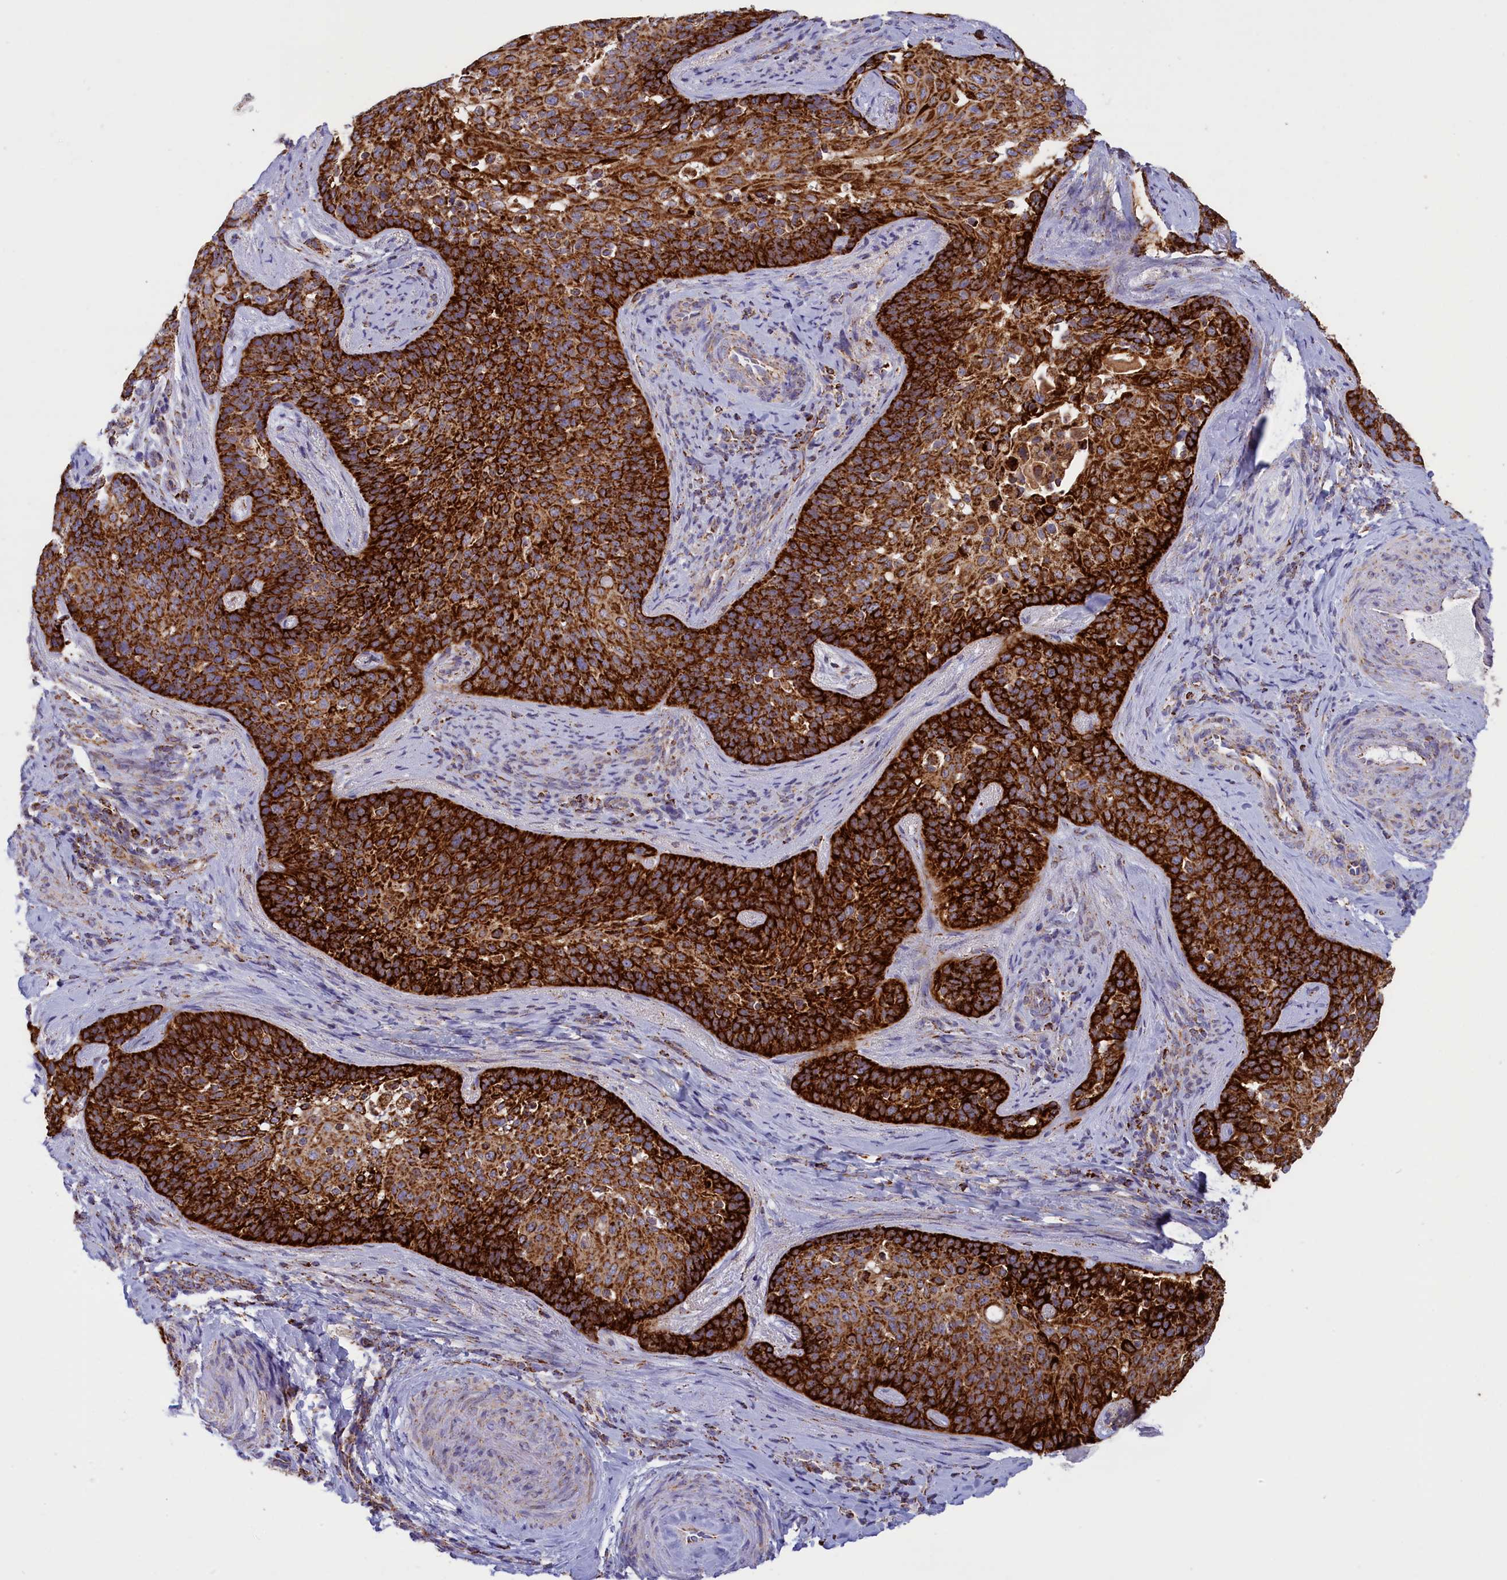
{"staining": {"intensity": "strong", "quantity": ">75%", "location": "cytoplasmic/membranous"}, "tissue": "cervical cancer", "cell_type": "Tumor cells", "image_type": "cancer", "snomed": [{"axis": "morphology", "description": "Squamous cell carcinoma, NOS"}, {"axis": "topography", "description": "Cervix"}], "caption": "An immunohistochemistry image of neoplastic tissue is shown. Protein staining in brown labels strong cytoplasmic/membranous positivity in cervical cancer within tumor cells.", "gene": "ISOC2", "patient": {"sex": "female", "age": 50}}